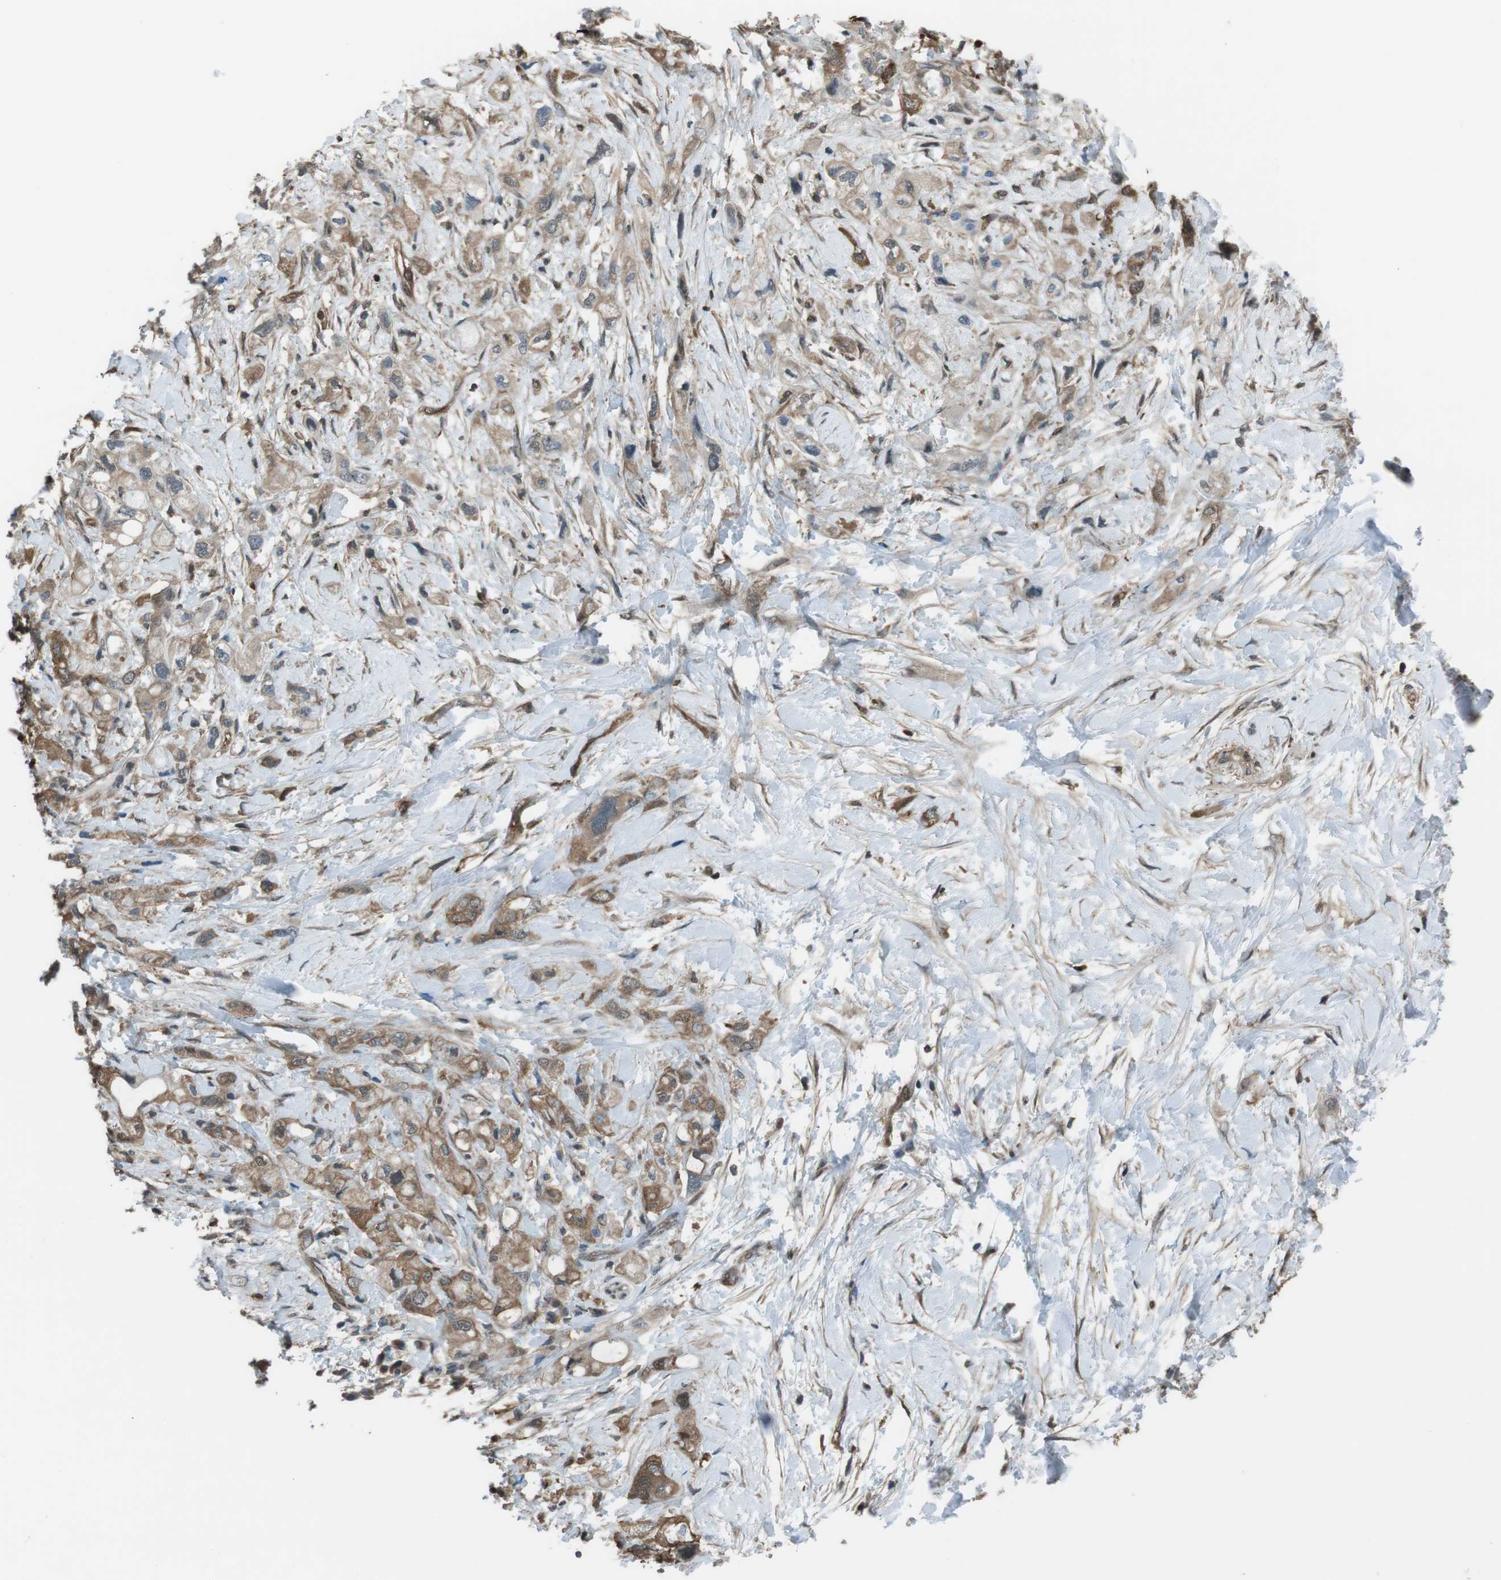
{"staining": {"intensity": "moderate", "quantity": ">75%", "location": "cytoplasmic/membranous,nuclear"}, "tissue": "pancreatic cancer", "cell_type": "Tumor cells", "image_type": "cancer", "snomed": [{"axis": "morphology", "description": "Adenocarcinoma, NOS"}, {"axis": "topography", "description": "Pancreas"}], "caption": "A photomicrograph showing moderate cytoplasmic/membranous and nuclear positivity in approximately >75% of tumor cells in pancreatic cancer (adenocarcinoma), as visualized by brown immunohistochemical staining.", "gene": "TWSG1", "patient": {"sex": "female", "age": 56}}